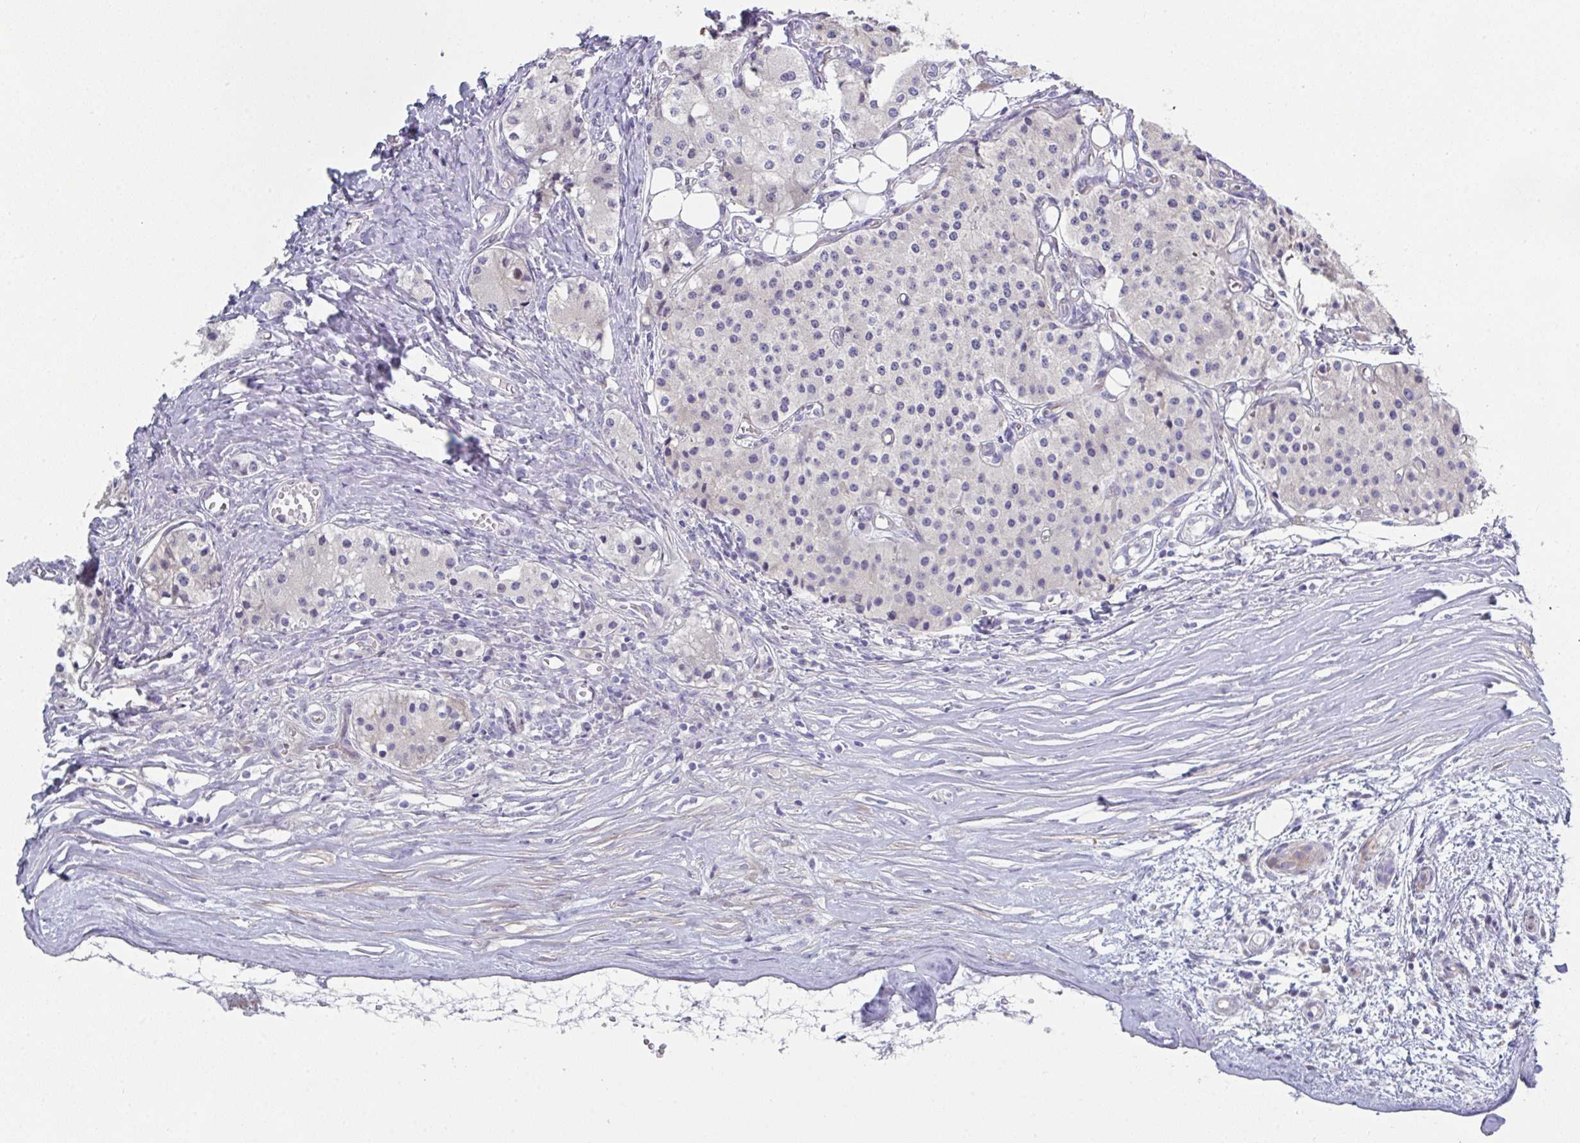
{"staining": {"intensity": "negative", "quantity": "none", "location": "none"}, "tissue": "carcinoid", "cell_type": "Tumor cells", "image_type": "cancer", "snomed": [{"axis": "morphology", "description": "Carcinoid, malignant, NOS"}, {"axis": "topography", "description": "Colon"}], "caption": "High power microscopy histopathology image of an immunohistochemistry (IHC) micrograph of carcinoid, revealing no significant expression in tumor cells.", "gene": "FBXO47", "patient": {"sex": "female", "age": 52}}